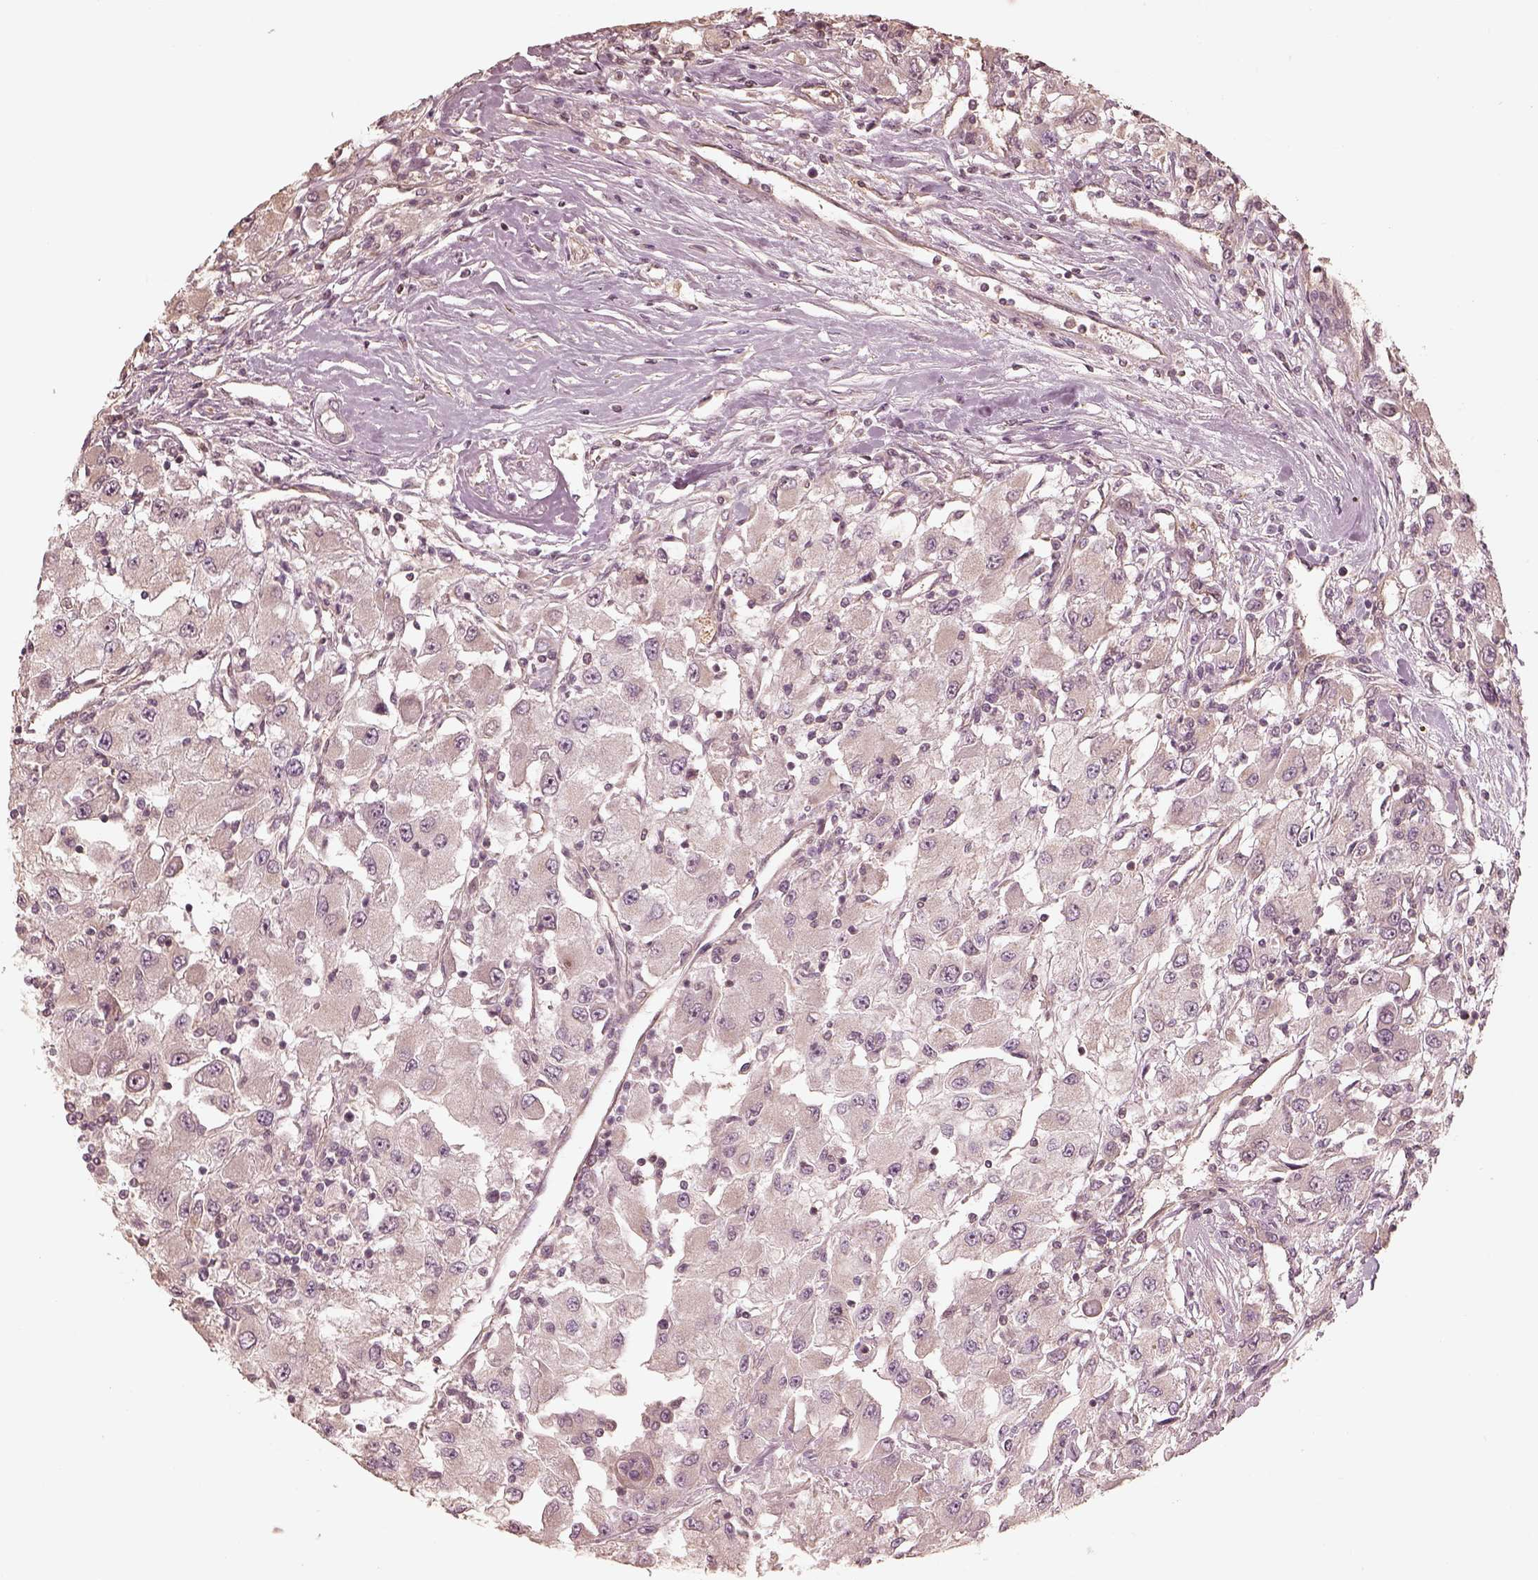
{"staining": {"intensity": "negative", "quantity": "none", "location": "none"}, "tissue": "renal cancer", "cell_type": "Tumor cells", "image_type": "cancer", "snomed": [{"axis": "morphology", "description": "Adenocarcinoma, NOS"}, {"axis": "topography", "description": "Kidney"}], "caption": "Protein analysis of renal adenocarcinoma reveals no significant staining in tumor cells.", "gene": "KIF5C", "patient": {"sex": "female", "age": 67}}